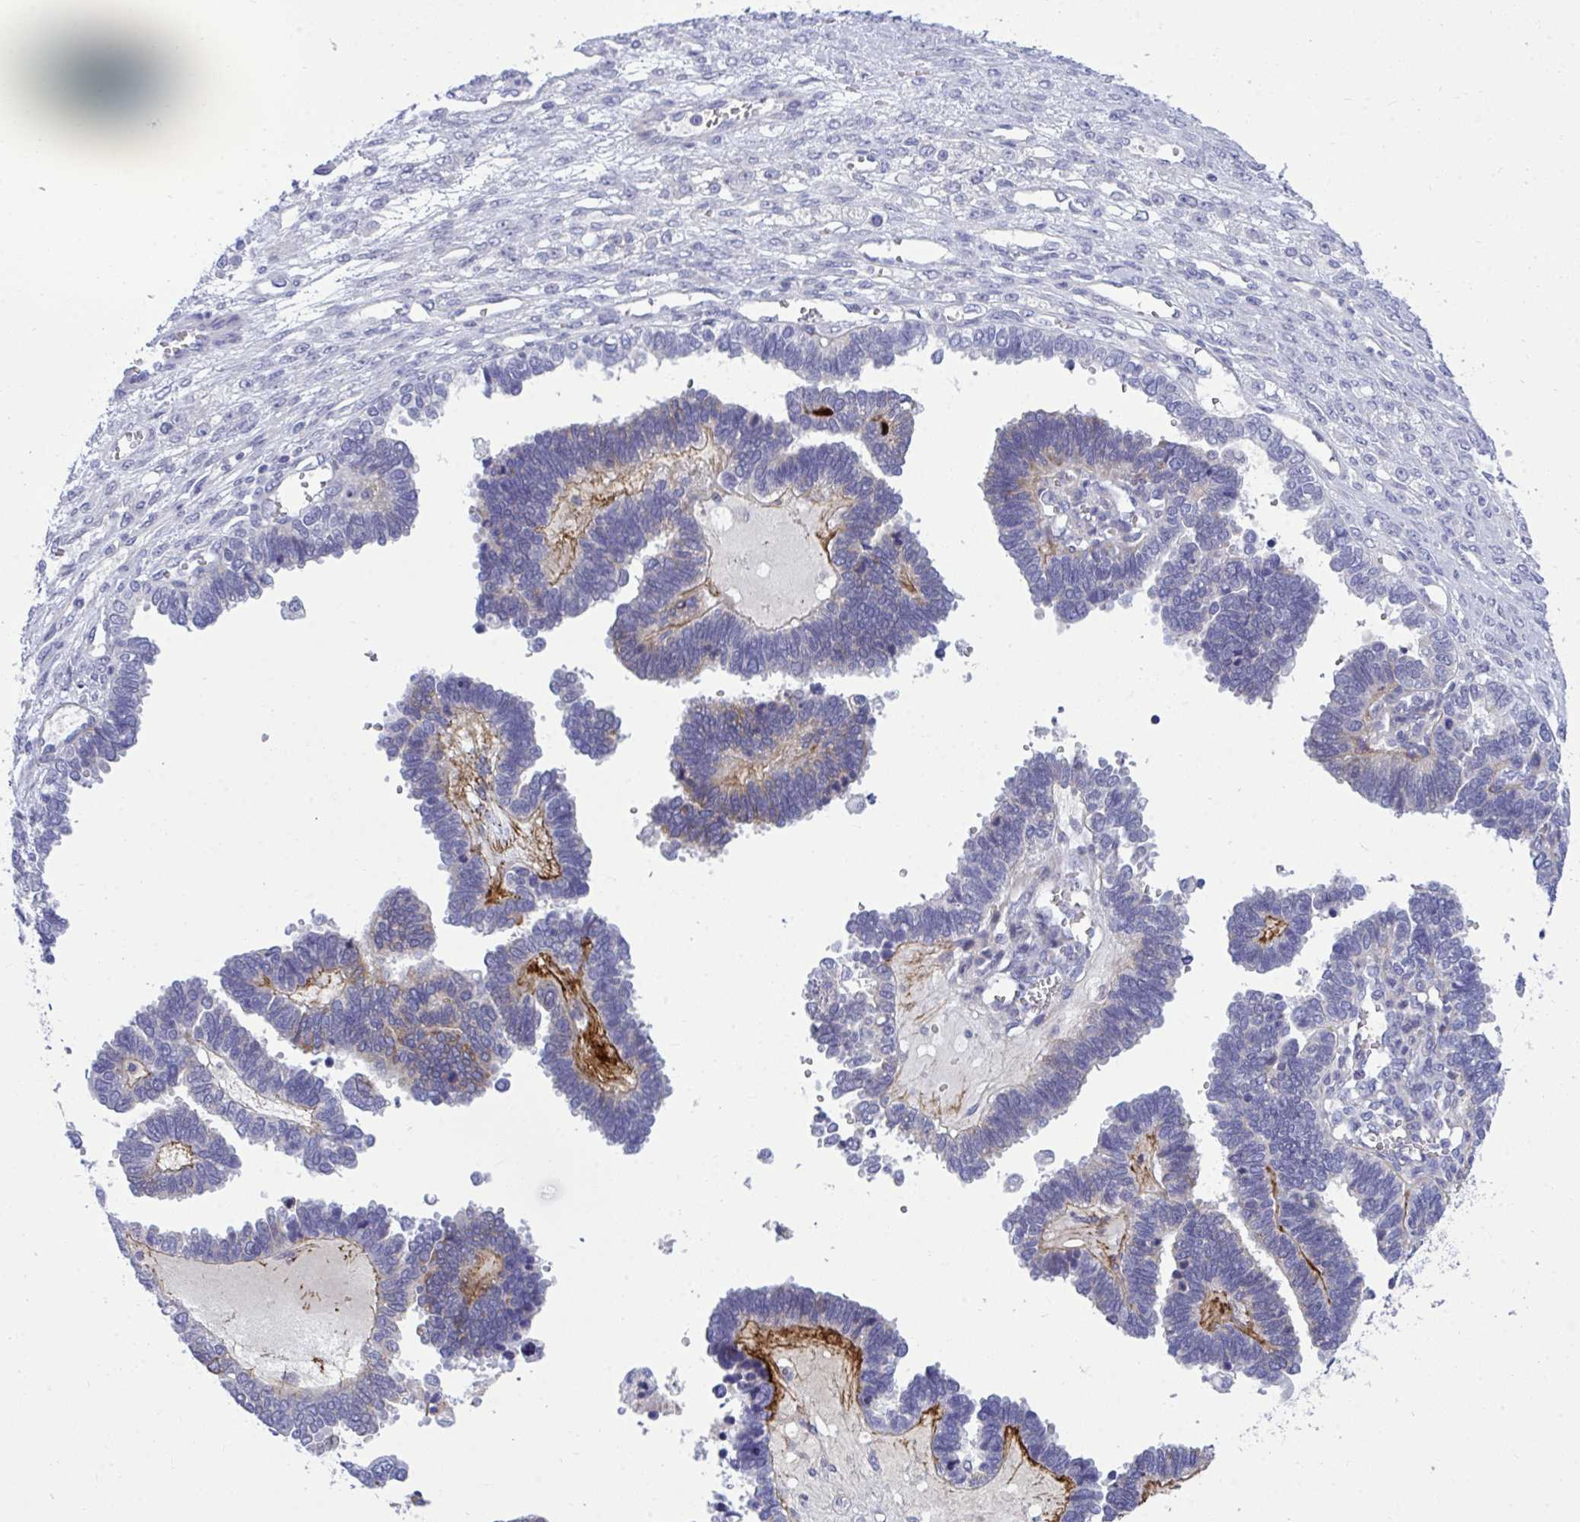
{"staining": {"intensity": "negative", "quantity": "none", "location": "none"}, "tissue": "ovarian cancer", "cell_type": "Tumor cells", "image_type": "cancer", "snomed": [{"axis": "morphology", "description": "Cystadenocarcinoma, serous, NOS"}, {"axis": "topography", "description": "Ovary"}], "caption": "Histopathology image shows no significant protein staining in tumor cells of ovarian cancer. Nuclei are stained in blue.", "gene": "MED9", "patient": {"sex": "female", "age": 51}}